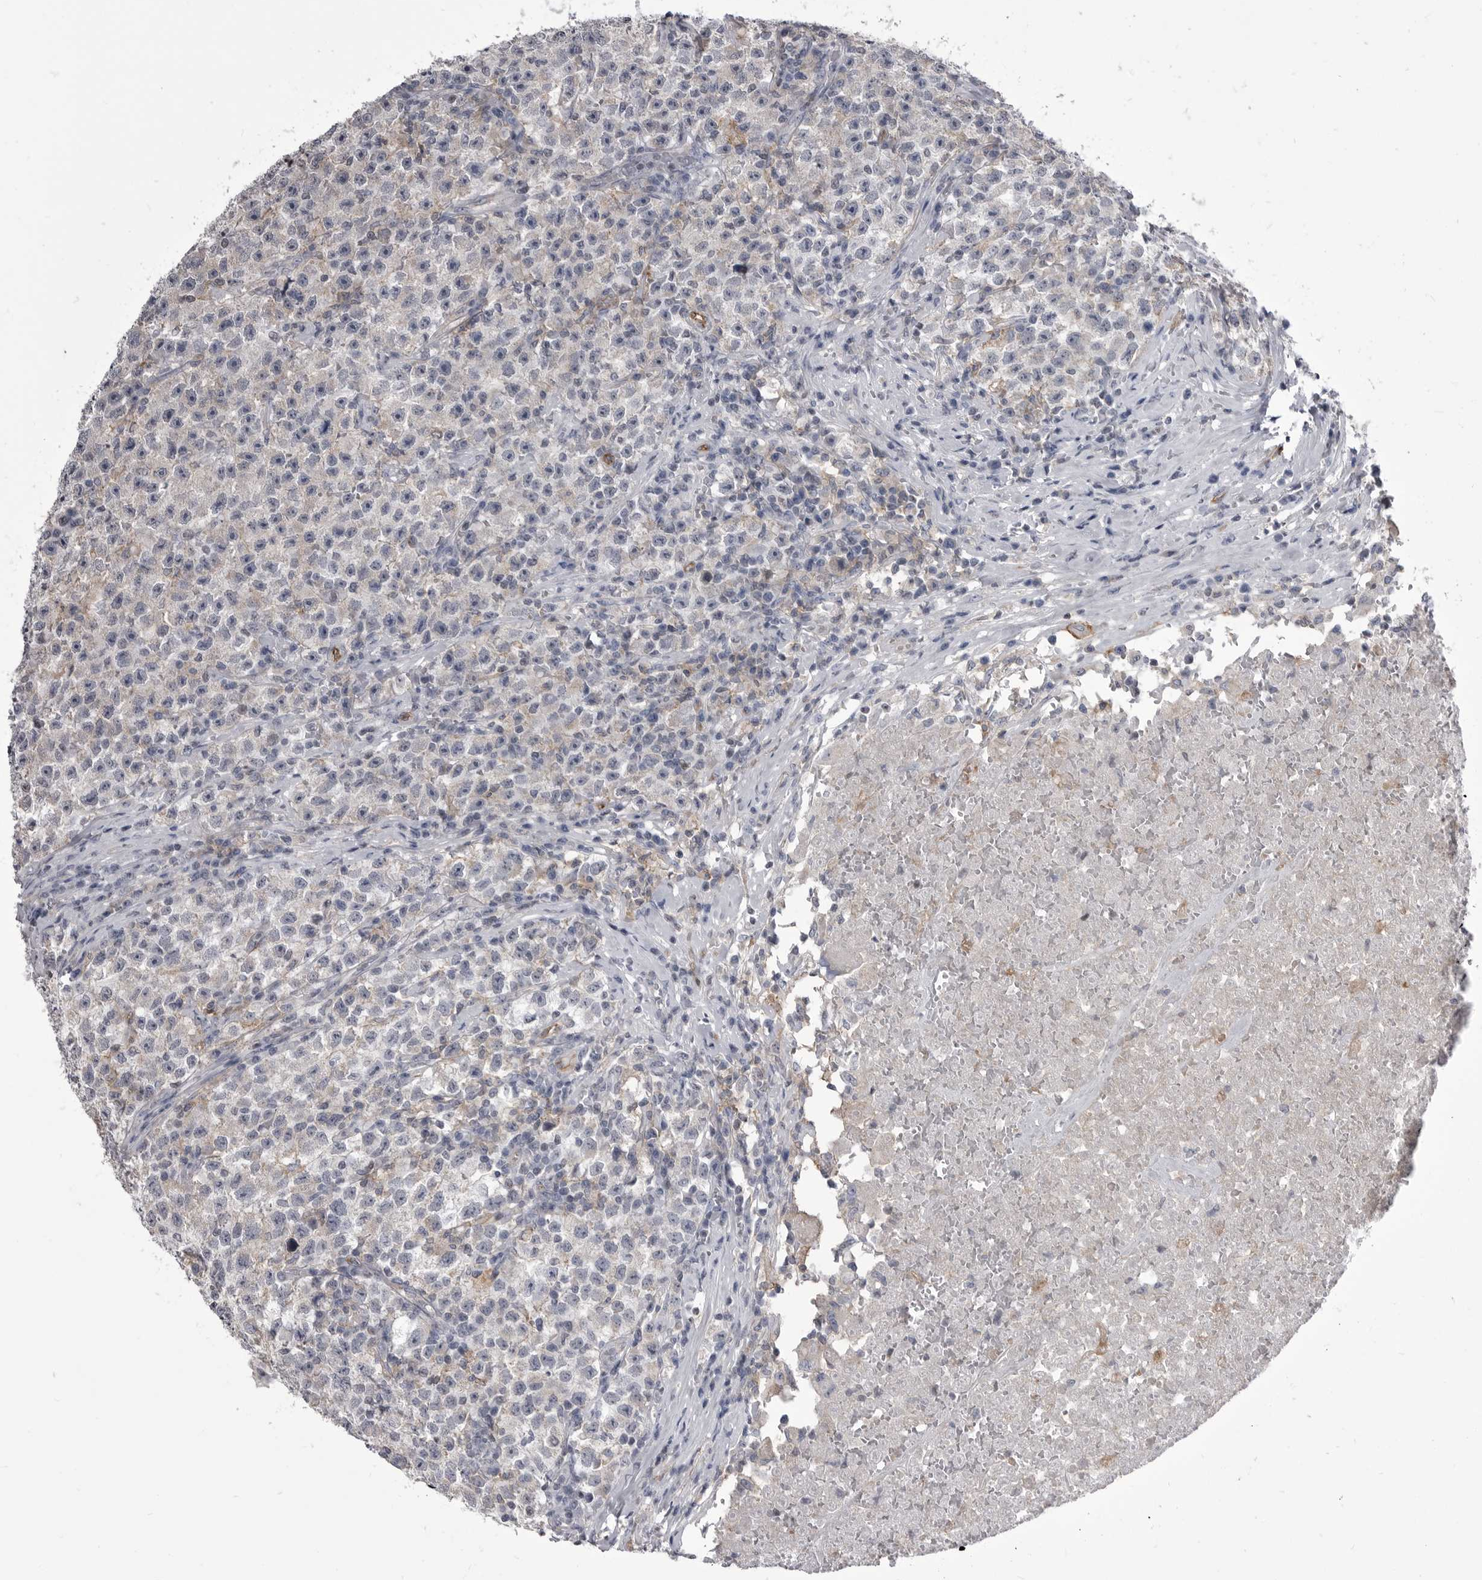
{"staining": {"intensity": "negative", "quantity": "none", "location": "none"}, "tissue": "testis cancer", "cell_type": "Tumor cells", "image_type": "cancer", "snomed": [{"axis": "morphology", "description": "Seminoma, NOS"}, {"axis": "topography", "description": "Testis"}], "caption": "This is a image of immunohistochemistry (IHC) staining of testis seminoma, which shows no expression in tumor cells.", "gene": "OPLAH", "patient": {"sex": "male", "age": 22}}